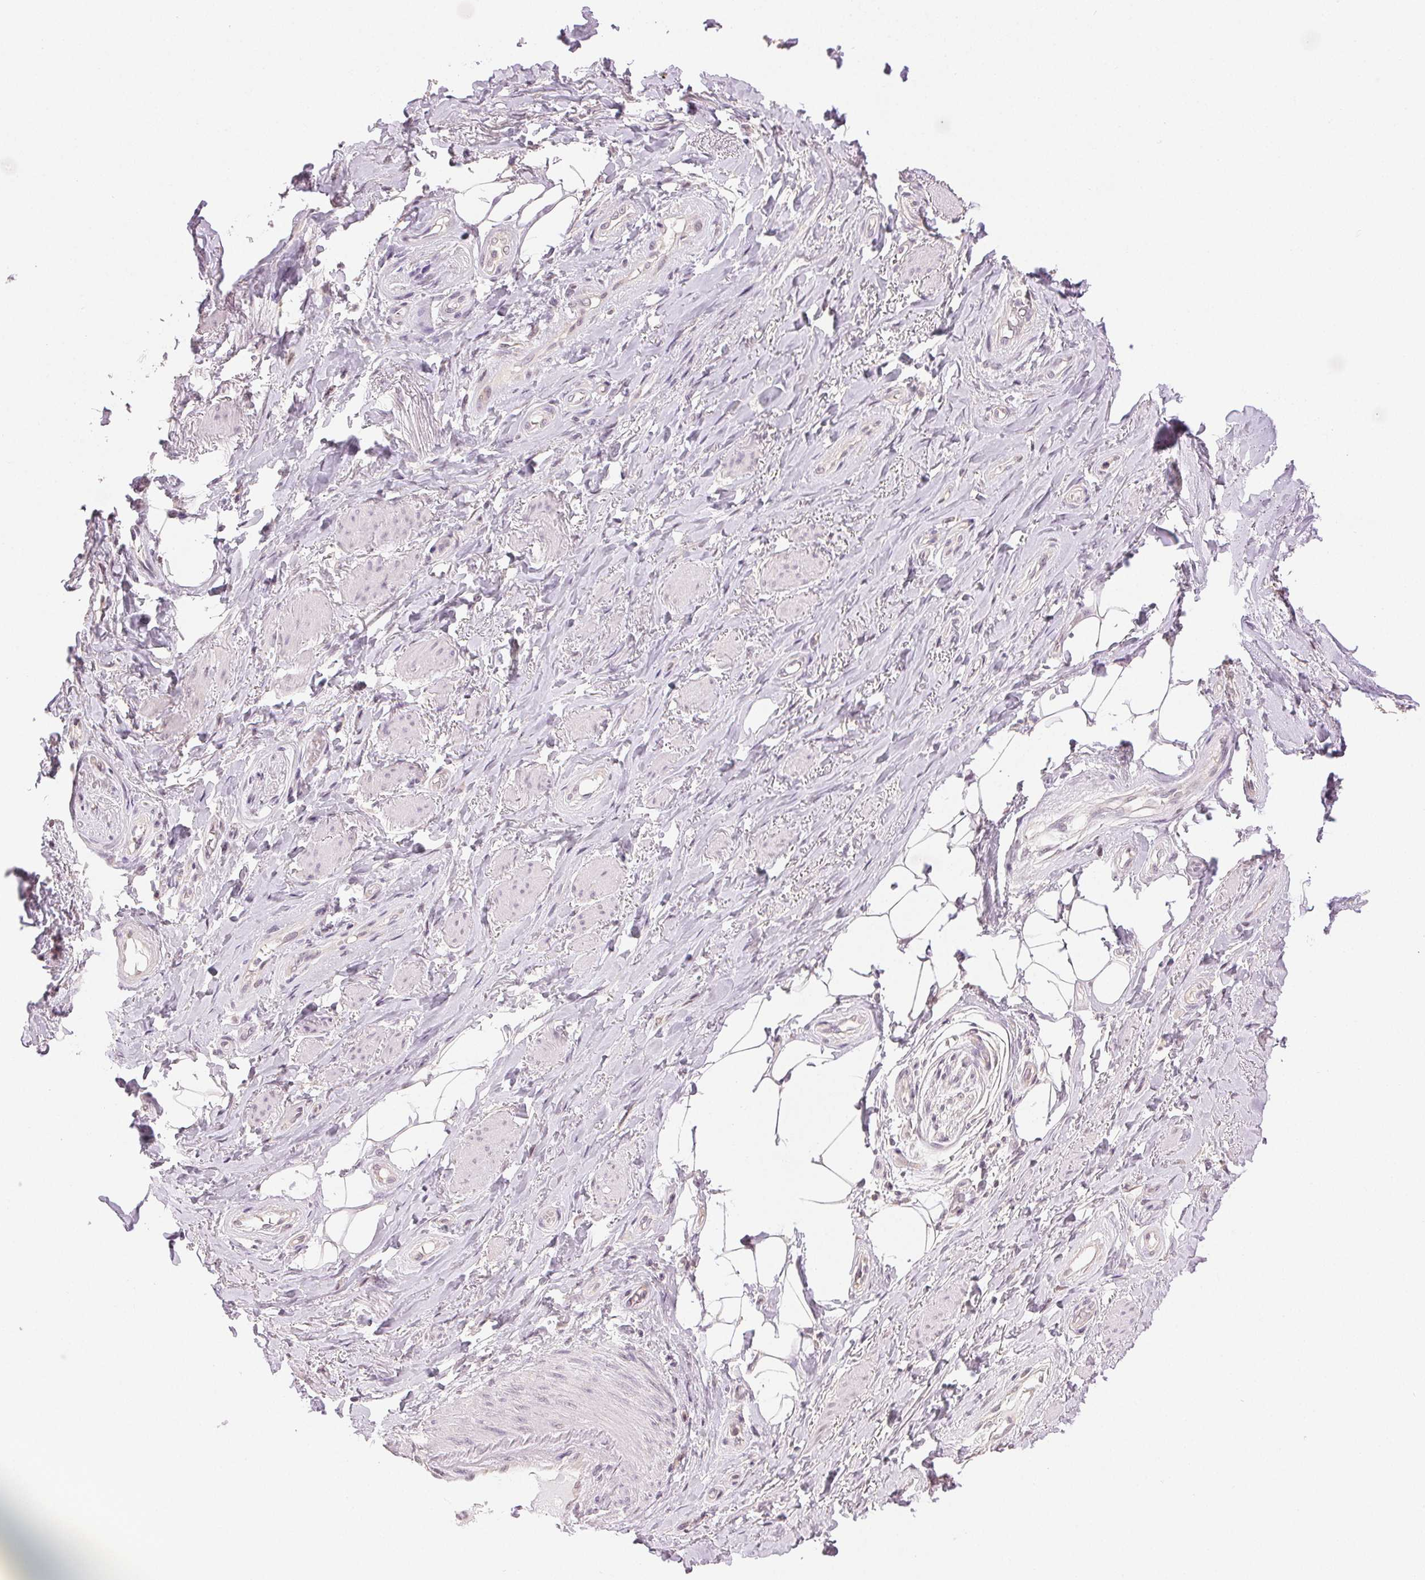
{"staining": {"intensity": "negative", "quantity": "none", "location": "none"}, "tissue": "adipose tissue", "cell_type": "Adipocytes", "image_type": "normal", "snomed": [{"axis": "morphology", "description": "Normal tissue, NOS"}, {"axis": "topography", "description": "Anal"}, {"axis": "topography", "description": "Peripheral nerve tissue"}], "caption": "Immunohistochemistry of normal adipose tissue reveals no positivity in adipocytes. (DAB (3,3'-diaminobenzidine) IHC, high magnification).", "gene": "PLCB1", "patient": {"sex": "male", "age": 53}}